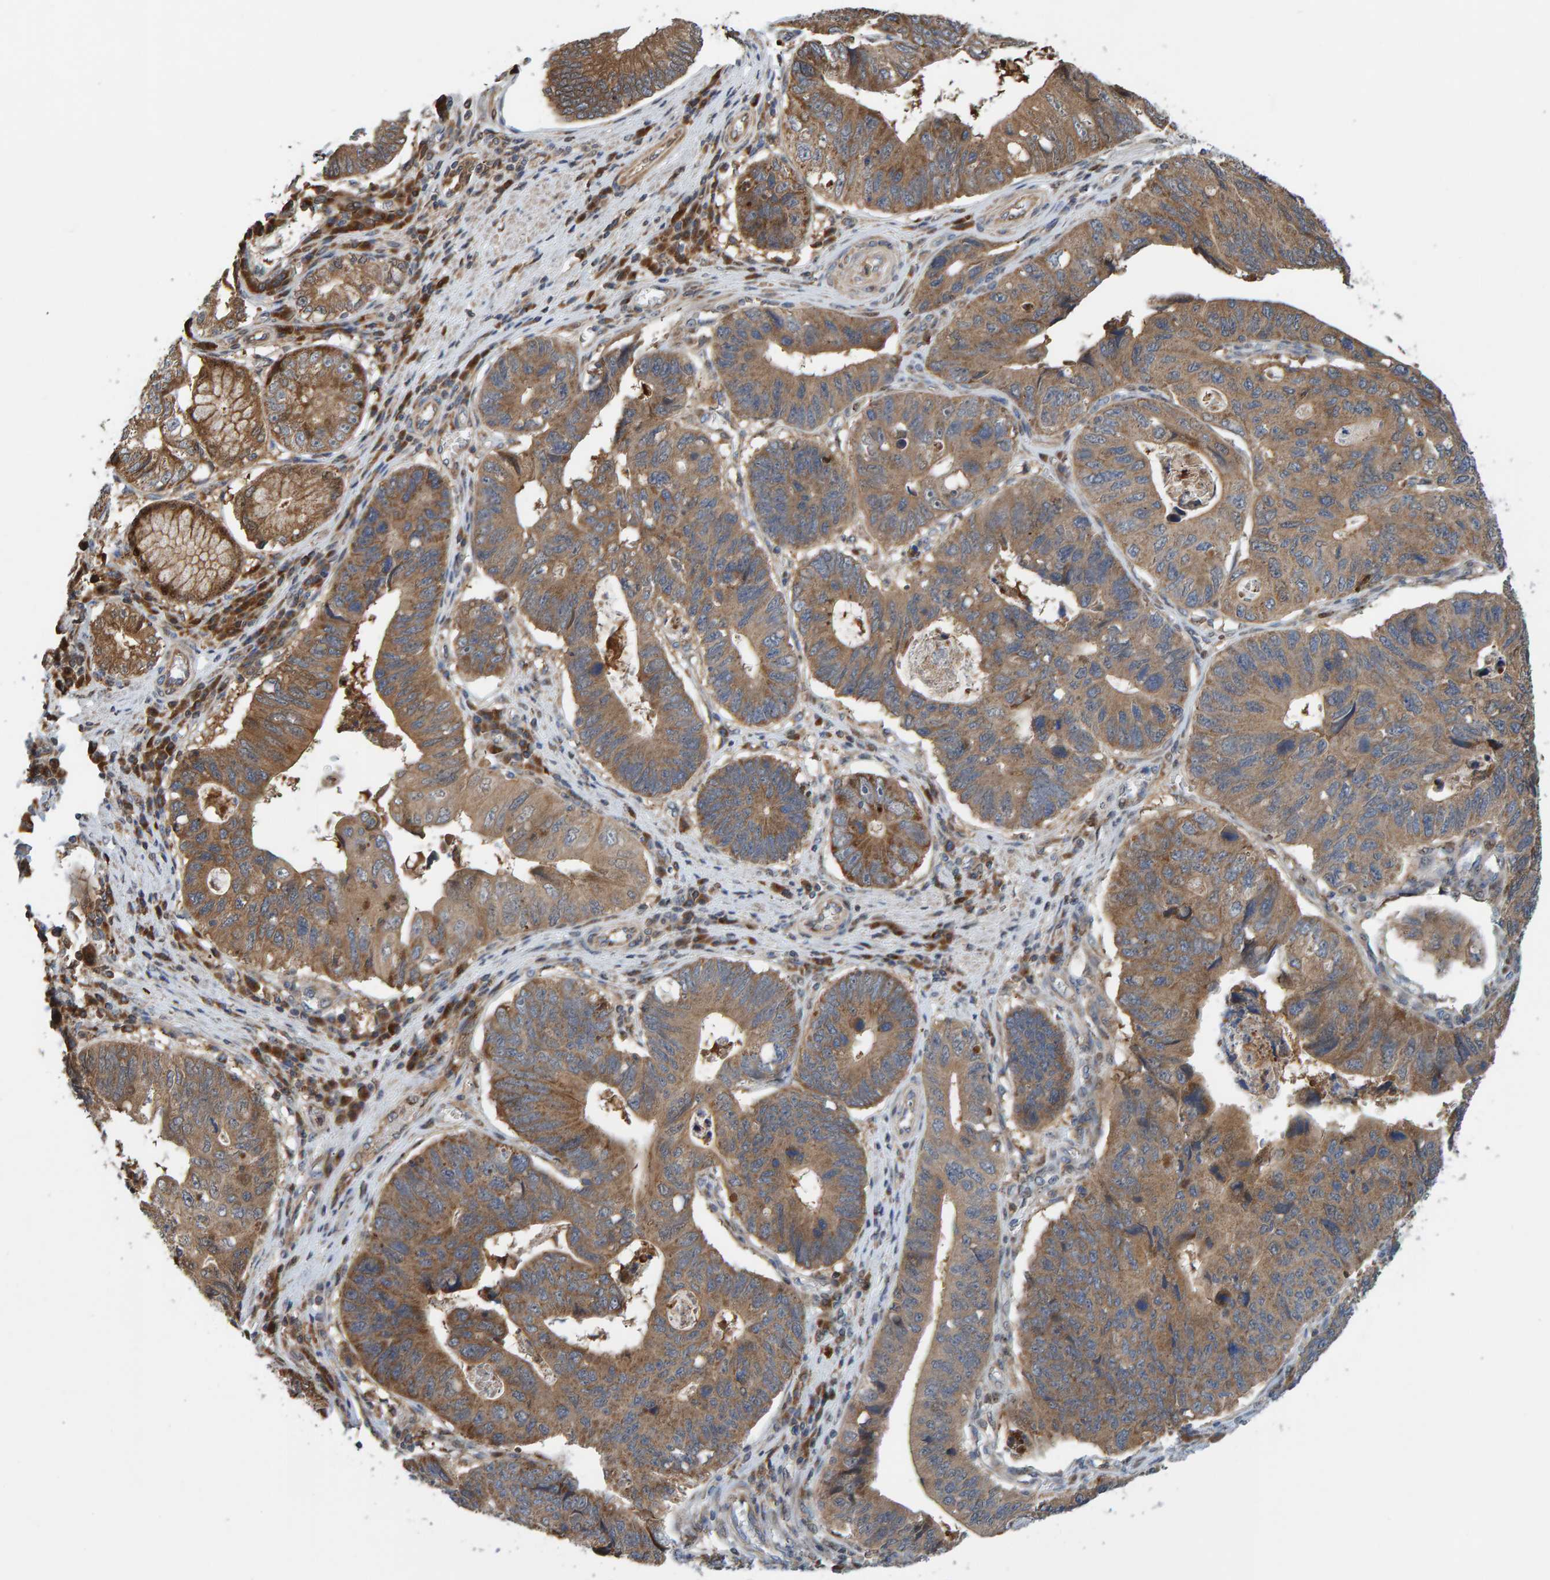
{"staining": {"intensity": "moderate", "quantity": ">75%", "location": "cytoplasmic/membranous"}, "tissue": "stomach cancer", "cell_type": "Tumor cells", "image_type": "cancer", "snomed": [{"axis": "morphology", "description": "Adenocarcinoma, NOS"}, {"axis": "topography", "description": "Stomach"}], "caption": "Stomach cancer was stained to show a protein in brown. There is medium levels of moderate cytoplasmic/membranous expression in about >75% of tumor cells.", "gene": "KIAA0753", "patient": {"sex": "male", "age": 59}}